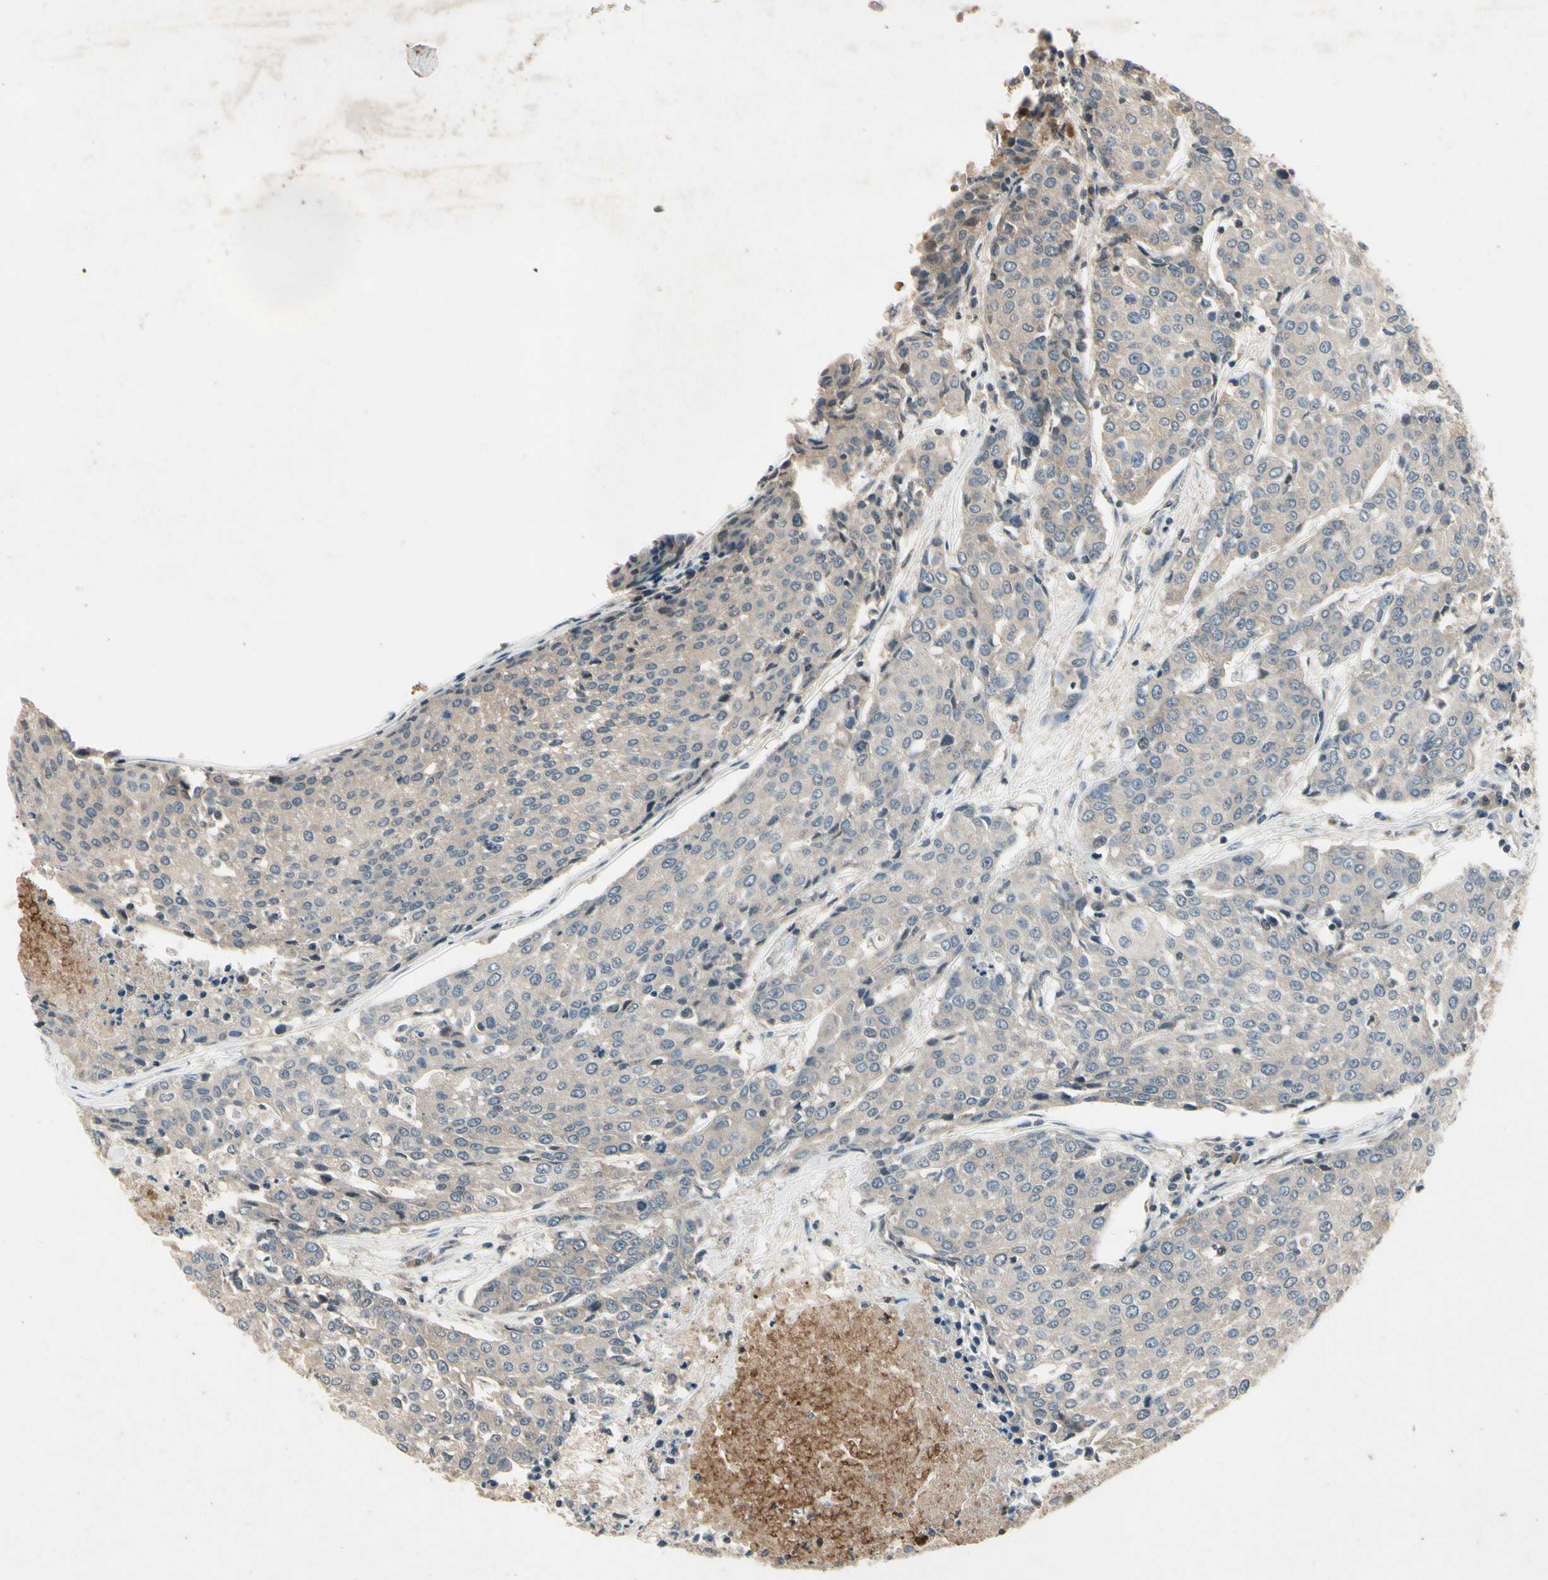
{"staining": {"intensity": "weak", "quantity": "25%-75%", "location": "cytoplasmic/membranous"}, "tissue": "urothelial cancer", "cell_type": "Tumor cells", "image_type": "cancer", "snomed": [{"axis": "morphology", "description": "Urothelial carcinoma, High grade"}, {"axis": "topography", "description": "Urinary bladder"}], "caption": "Urothelial cancer stained with a brown dye reveals weak cytoplasmic/membranous positive expression in about 25%-75% of tumor cells.", "gene": "DPY19L3", "patient": {"sex": "female", "age": 85}}